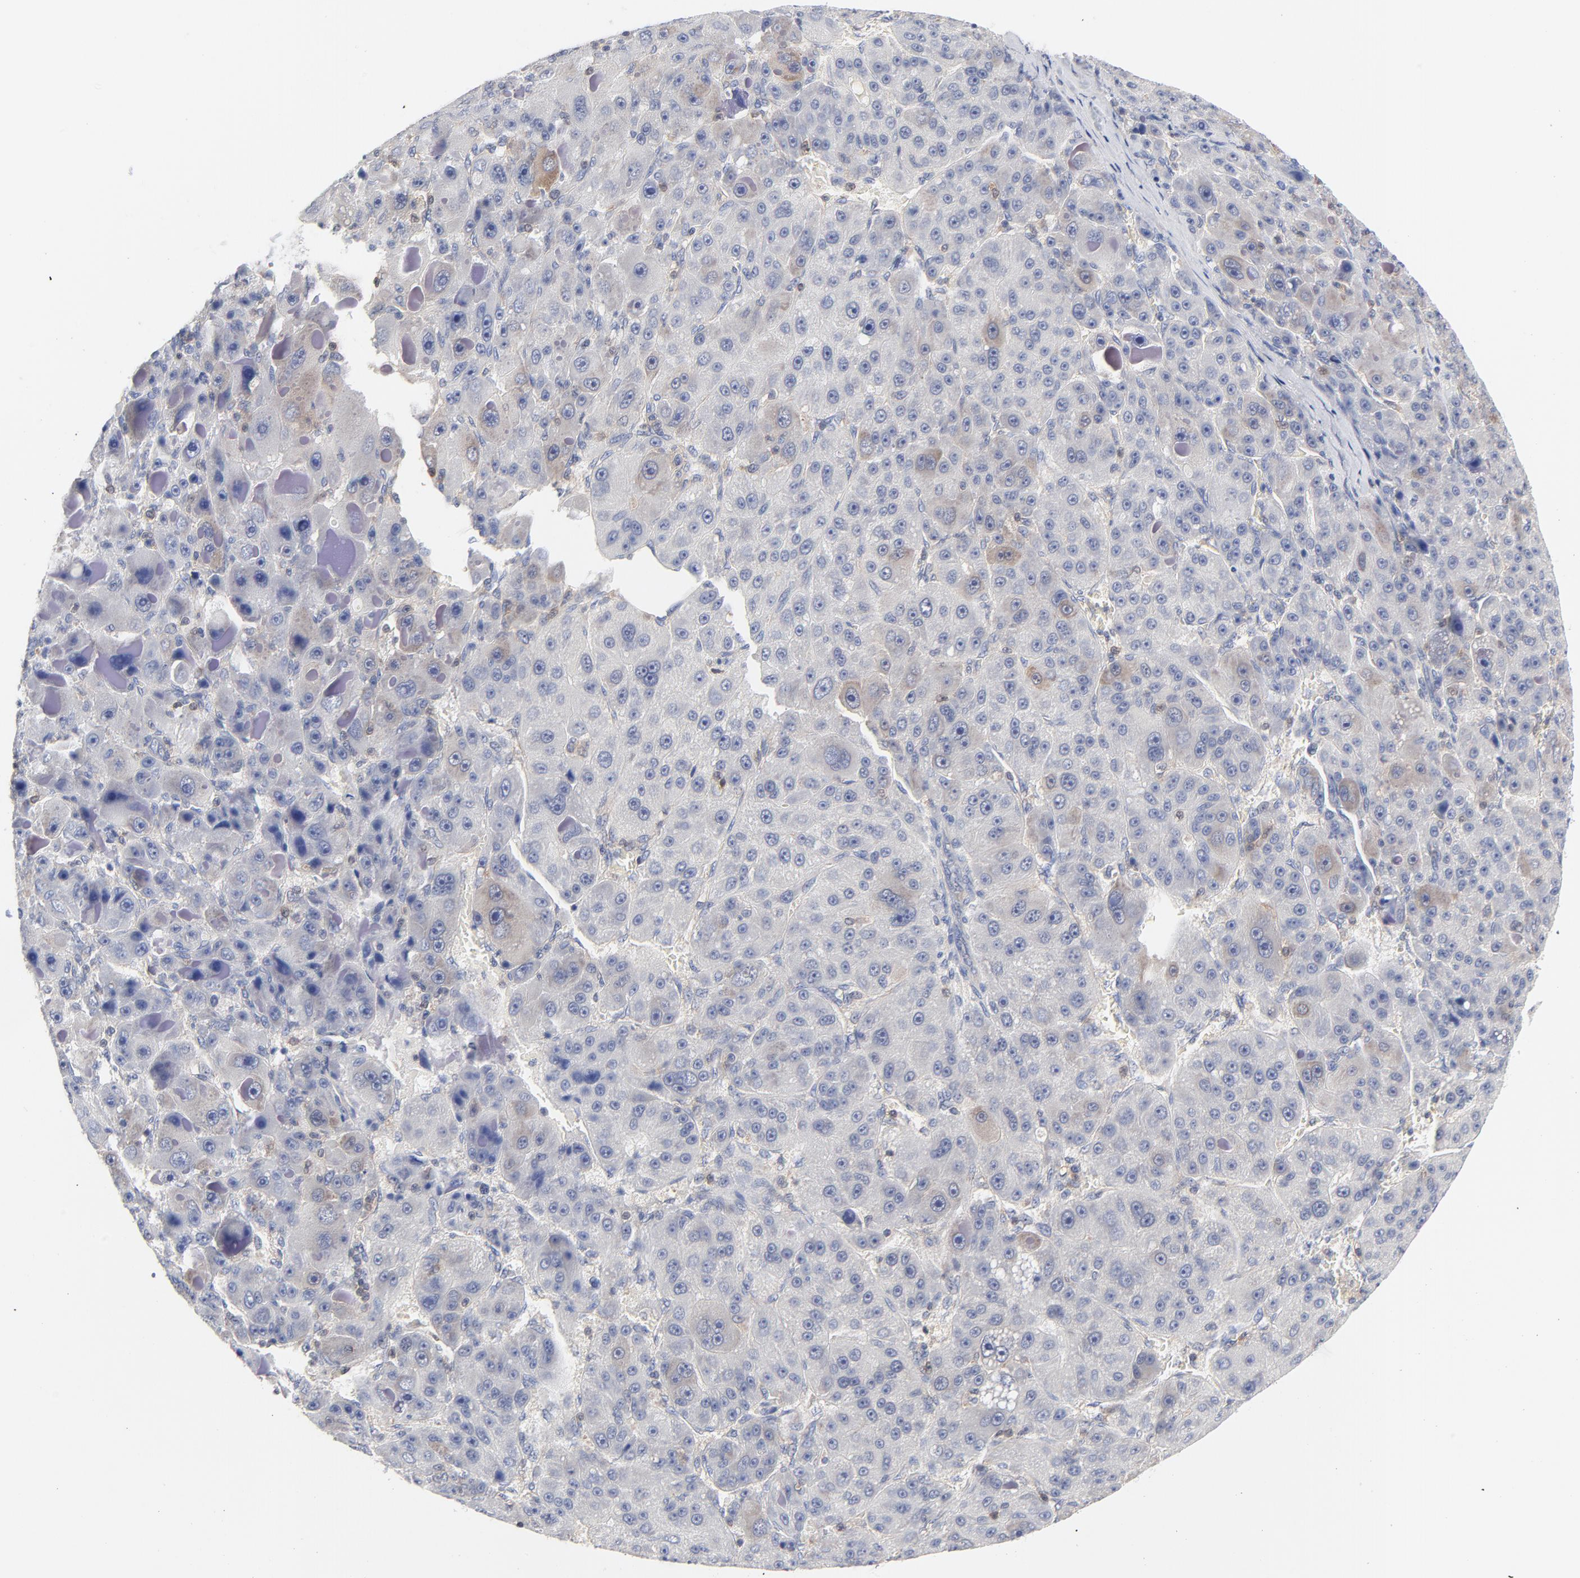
{"staining": {"intensity": "weak", "quantity": "<25%", "location": "cytoplasmic/membranous"}, "tissue": "liver cancer", "cell_type": "Tumor cells", "image_type": "cancer", "snomed": [{"axis": "morphology", "description": "Carcinoma, Hepatocellular, NOS"}, {"axis": "topography", "description": "Liver"}], "caption": "The histopathology image demonstrates no staining of tumor cells in liver hepatocellular carcinoma.", "gene": "CAB39L", "patient": {"sex": "male", "age": 76}}